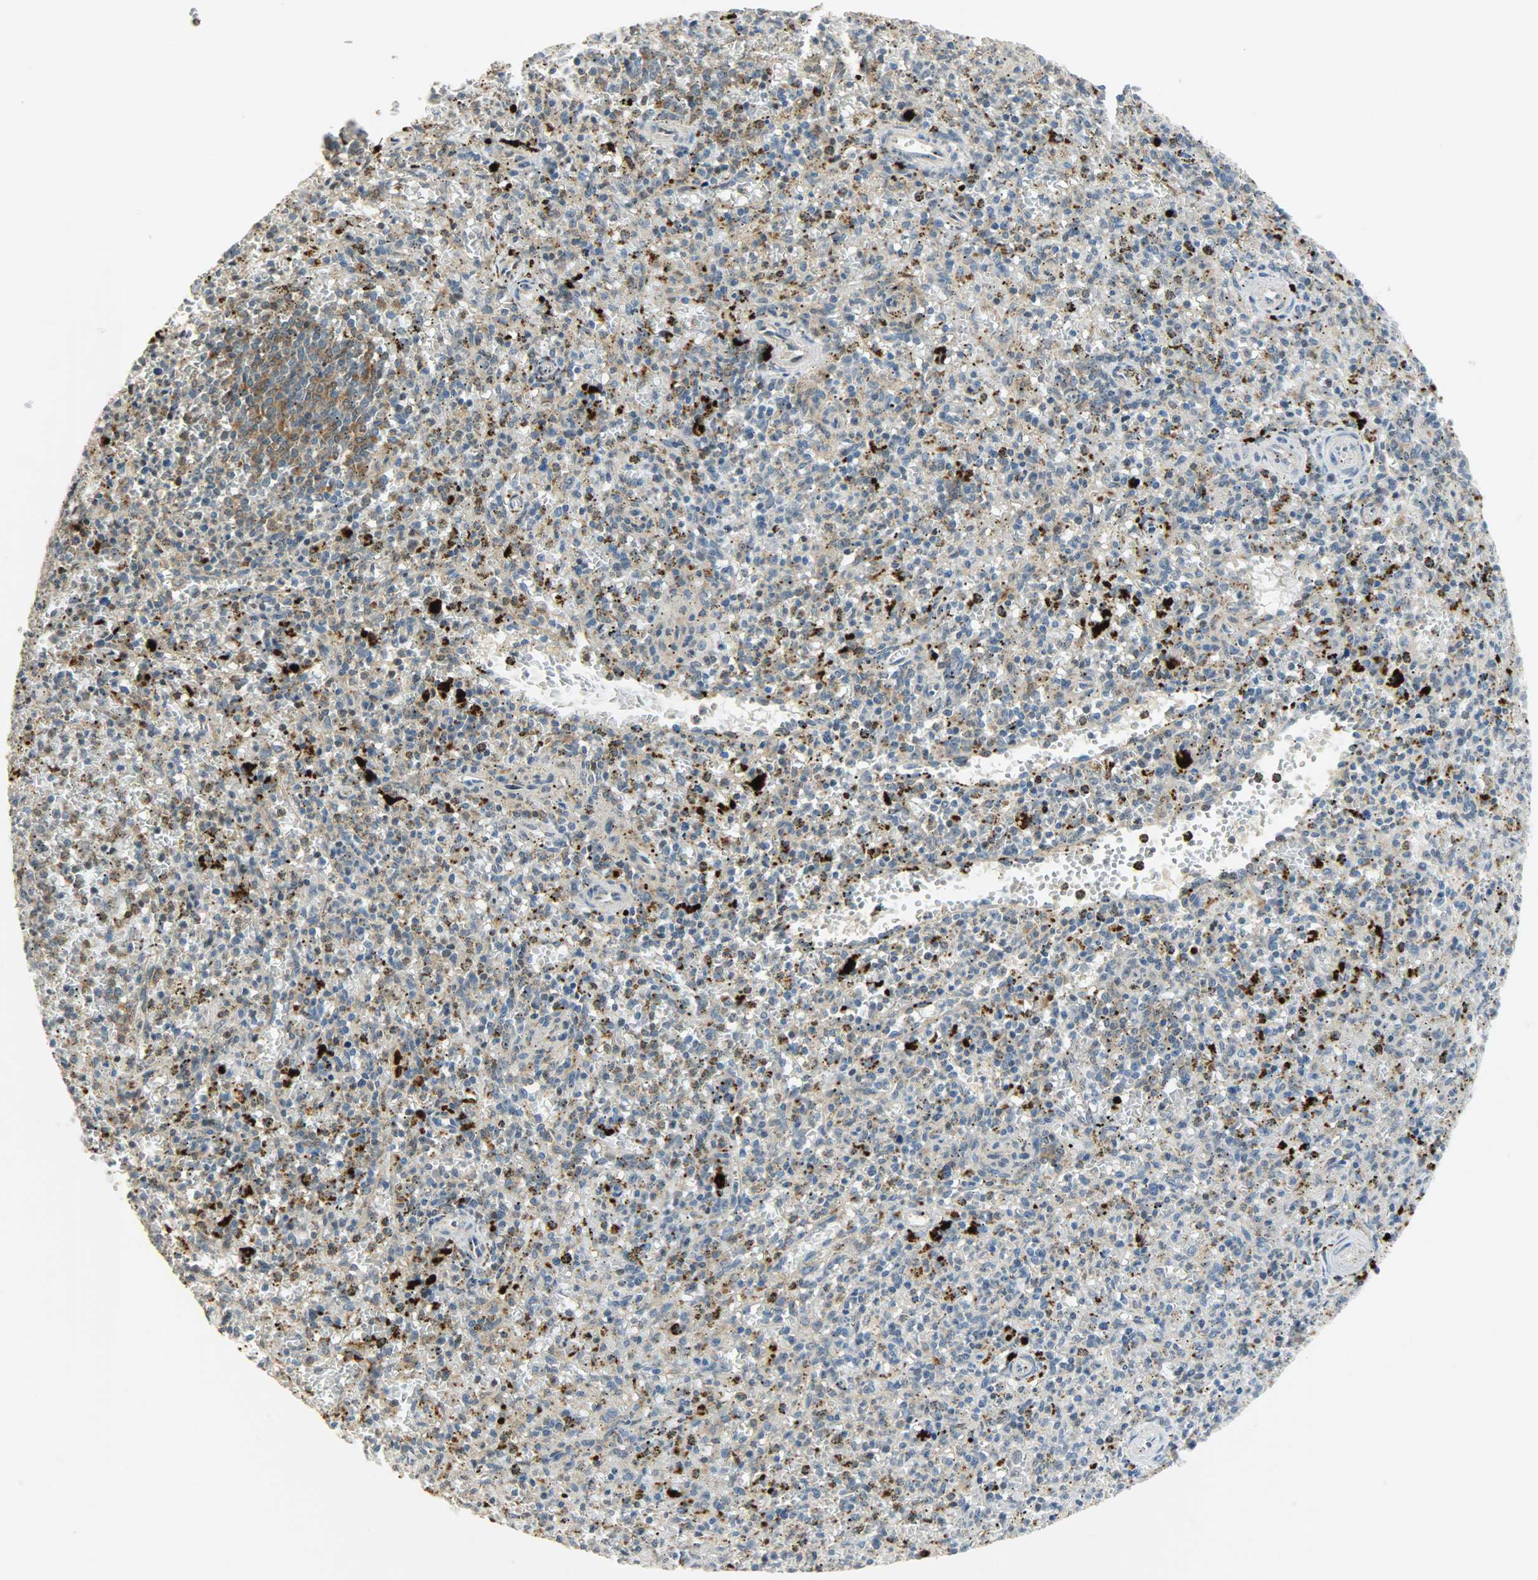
{"staining": {"intensity": "strong", "quantity": "25%-75%", "location": "cytoplasmic/membranous"}, "tissue": "spleen", "cell_type": "Cells in red pulp", "image_type": "normal", "snomed": [{"axis": "morphology", "description": "Normal tissue, NOS"}, {"axis": "topography", "description": "Spleen"}], "caption": "A high-resolution histopathology image shows immunohistochemistry staining of unremarkable spleen, which displays strong cytoplasmic/membranous staining in approximately 25%-75% of cells in red pulp.", "gene": "GIT2", "patient": {"sex": "male", "age": 72}}